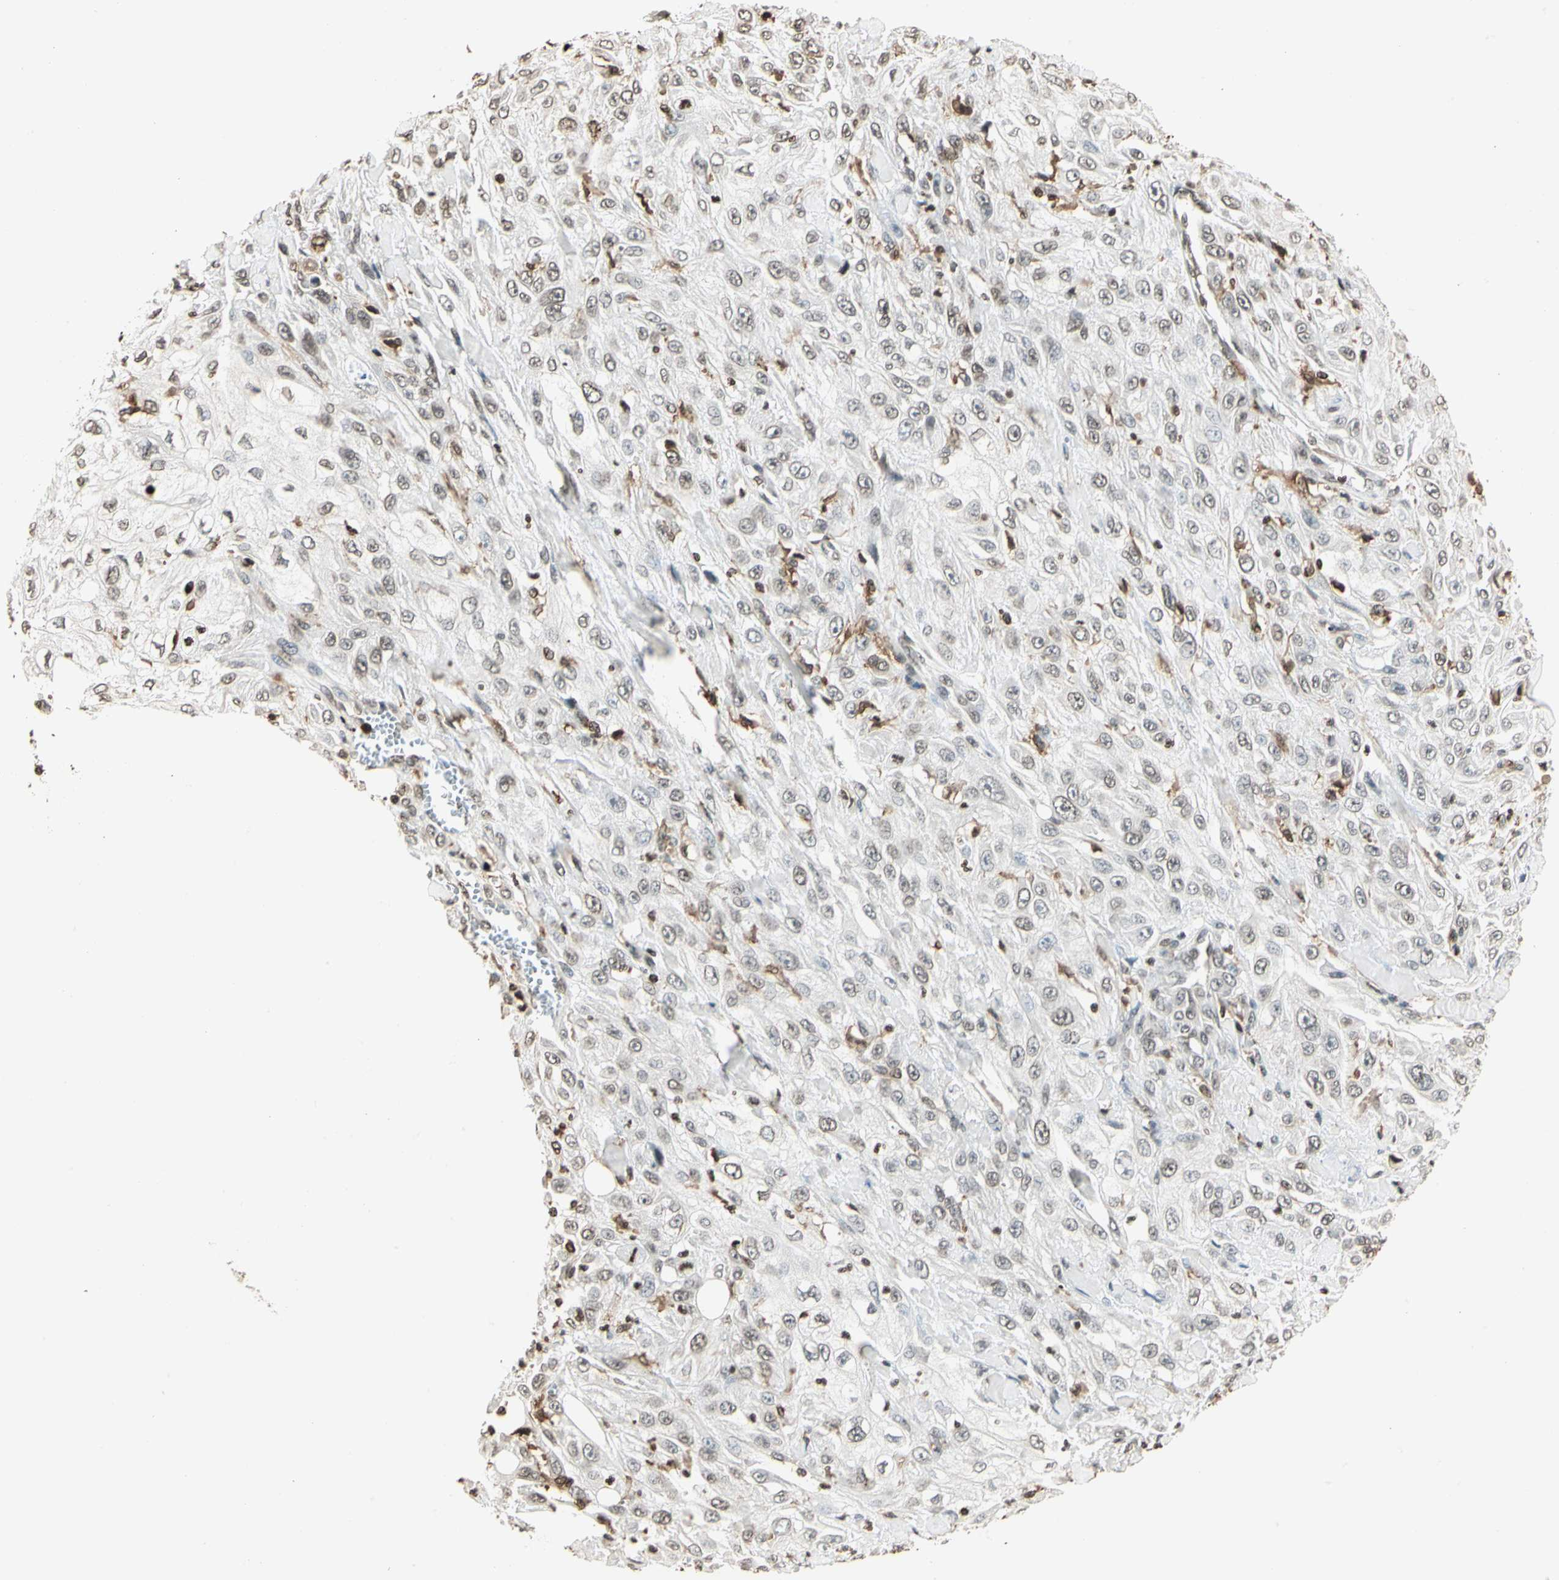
{"staining": {"intensity": "weak", "quantity": "25%-75%", "location": "nuclear"}, "tissue": "skin cancer", "cell_type": "Tumor cells", "image_type": "cancer", "snomed": [{"axis": "morphology", "description": "Squamous cell carcinoma, NOS"}, {"axis": "morphology", "description": "Squamous cell carcinoma, metastatic, NOS"}, {"axis": "topography", "description": "Skin"}, {"axis": "topography", "description": "Lymph node"}], "caption": "IHC histopathology image of metastatic squamous cell carcinoma (skin) stained for a protein (brown), which displays low levels of weak nuclear expression in approximately 25%-75% of tumor cells.", "gene": "FER", "patient": {"sex": "male", "age": 75}}